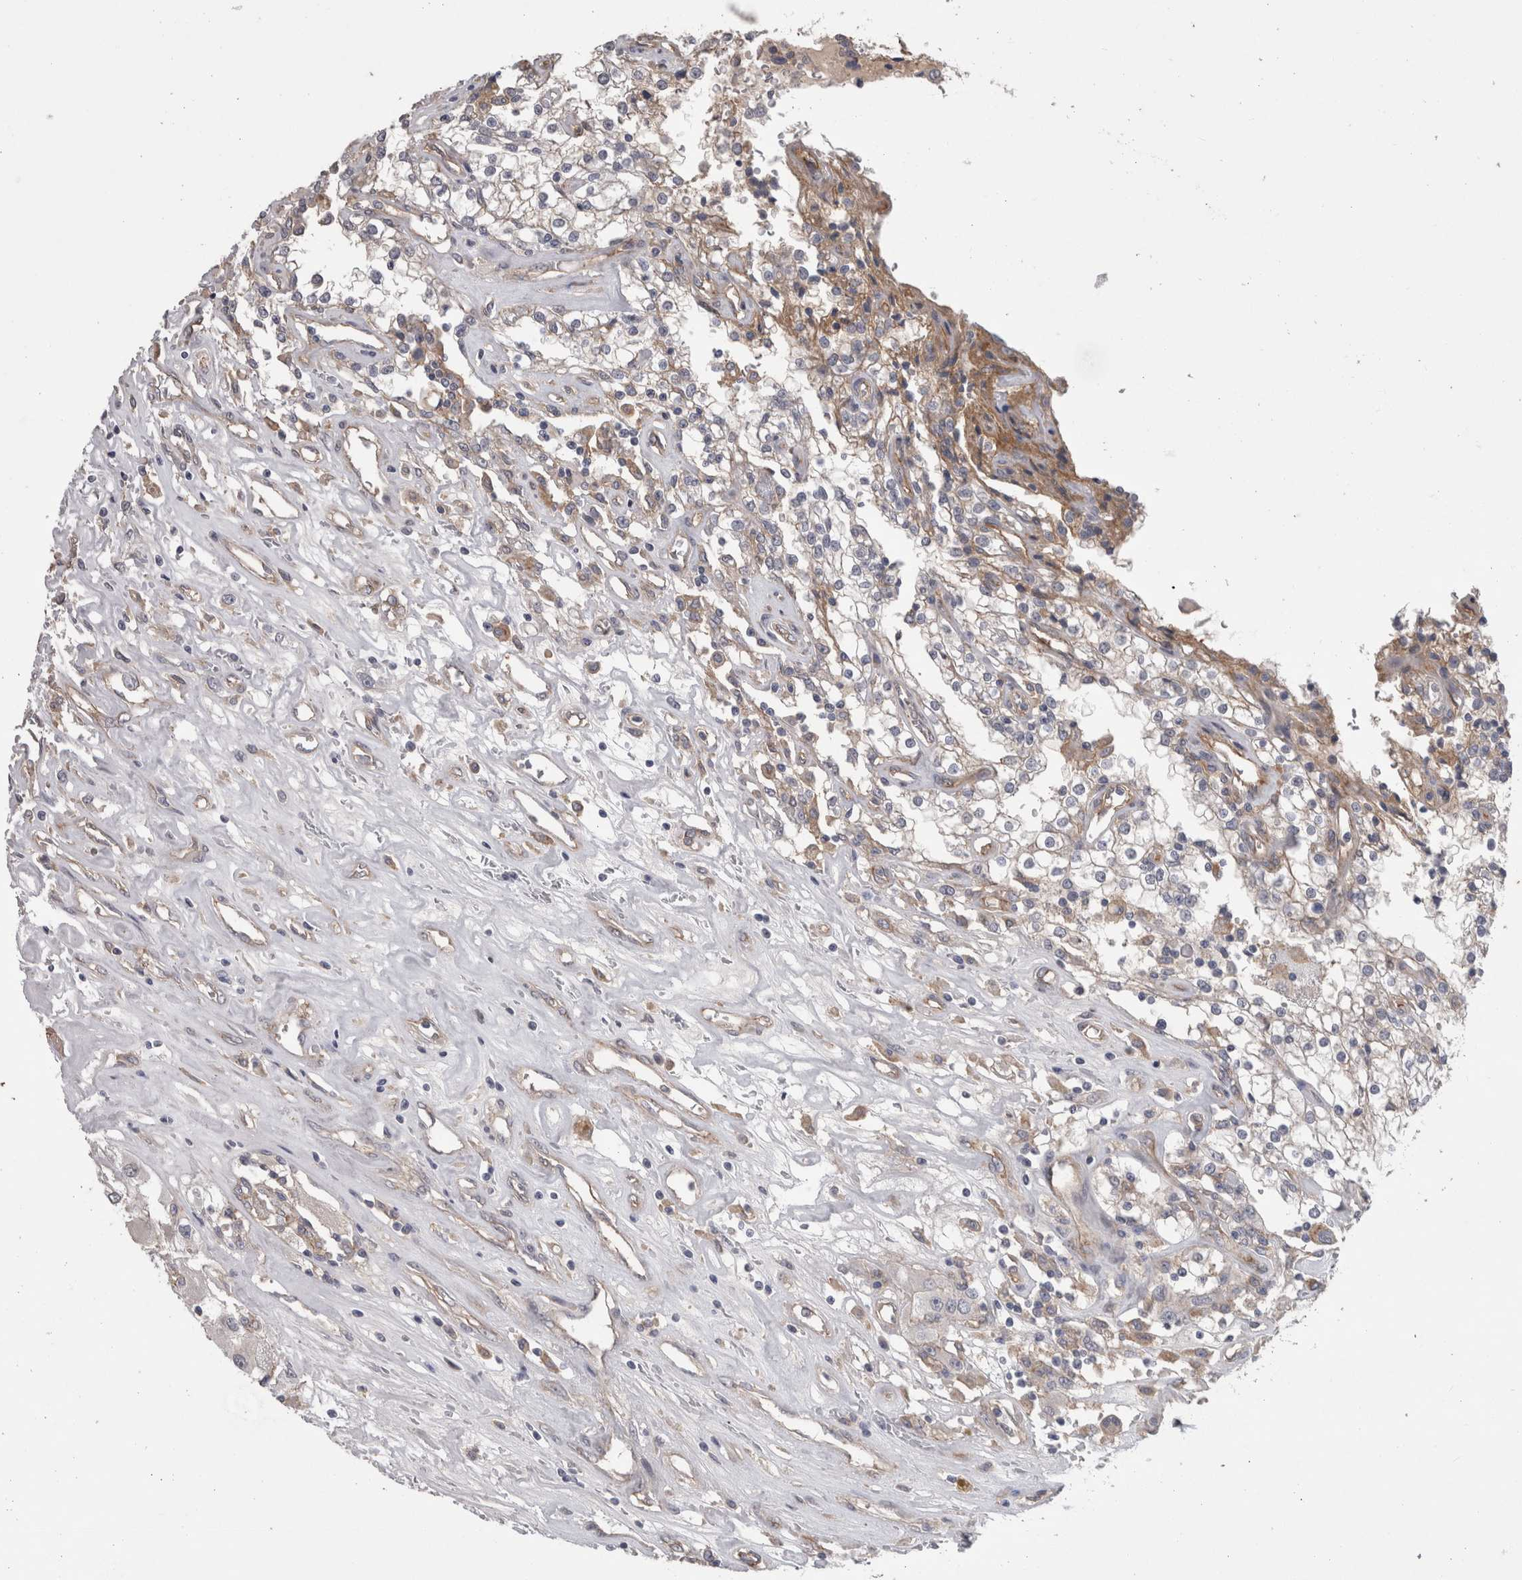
{"staining": {"intensity": "moderate", "quantity": "<25%", "location": "cytoplasmic/membranous"}, "tissue": "renal cancer", "cell_type": "Tumor cells", "image_type": "cancer", "snomed": [{"axis": "morphology", "description": "Adenocarcinoma, NOS"}, {"axis": "topography", "description": "Kidney"}], "caption": "A high-resolution image shows immunohistochemistry staining of renal cancer (adenocarcinoma), which reveals moderate cytoplasmic/membranous staining in approximately <25% of tumor cells.", "gene": "NECTIN2", "patient": {"sex": "female", "age": 52}}